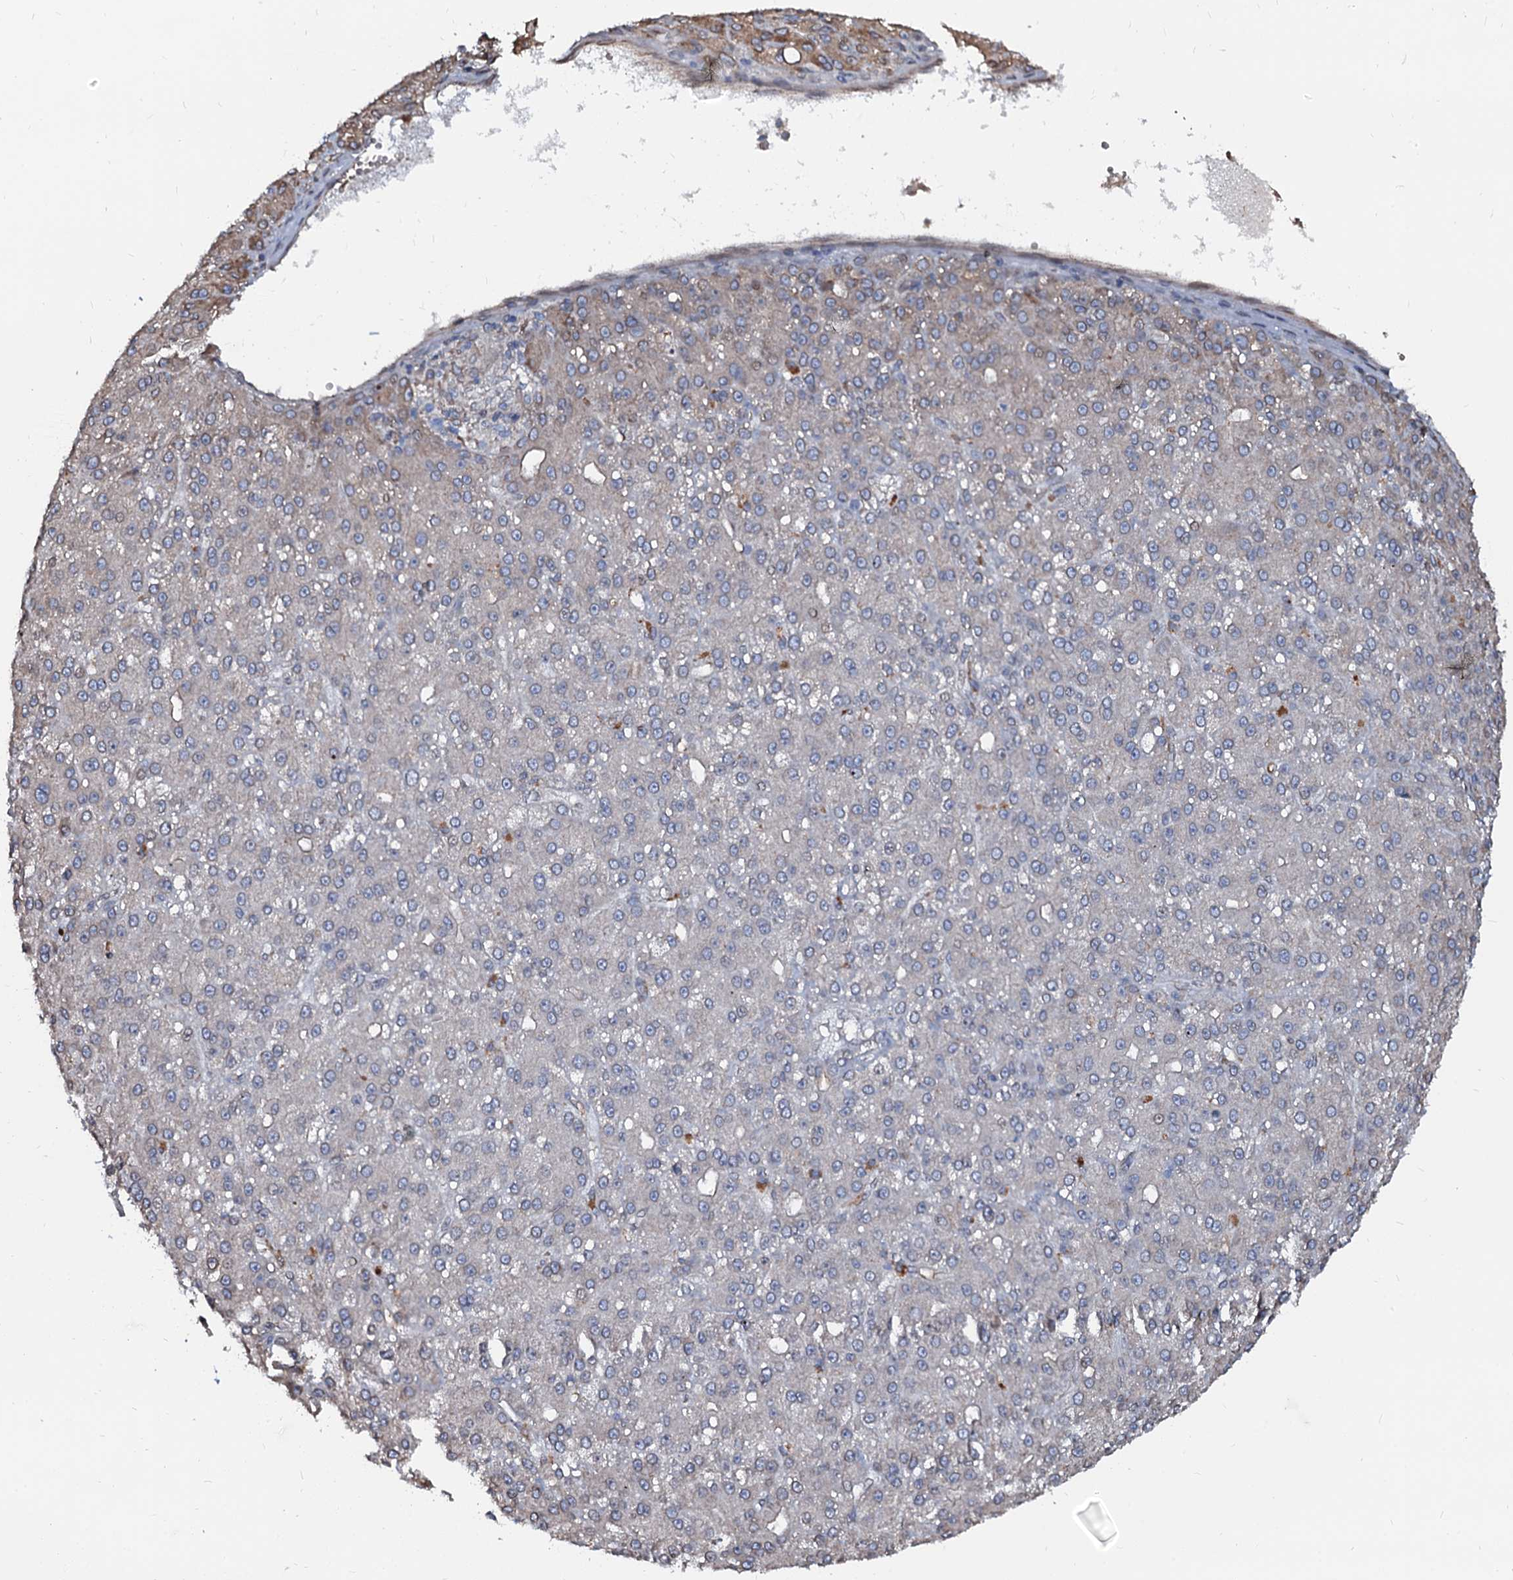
{"staining": {"intensity": "negative", "quantity": "none", "location": "none"}, "tissue": "liver cancer", "cell_type": "Tumor cells", "image_type": "cancer", "snomed": [{"axis": "morphology", "description": "Carcinoma, Hepatocellular, NOS"}, {"axis": "topography", "description": "Liver"}], "caption": "Tumor cells are negative for protein expression in human liver hepatocellular carcinoma.", "gene": "NRP2", "patient": {"sex": "male", "age": 67}}